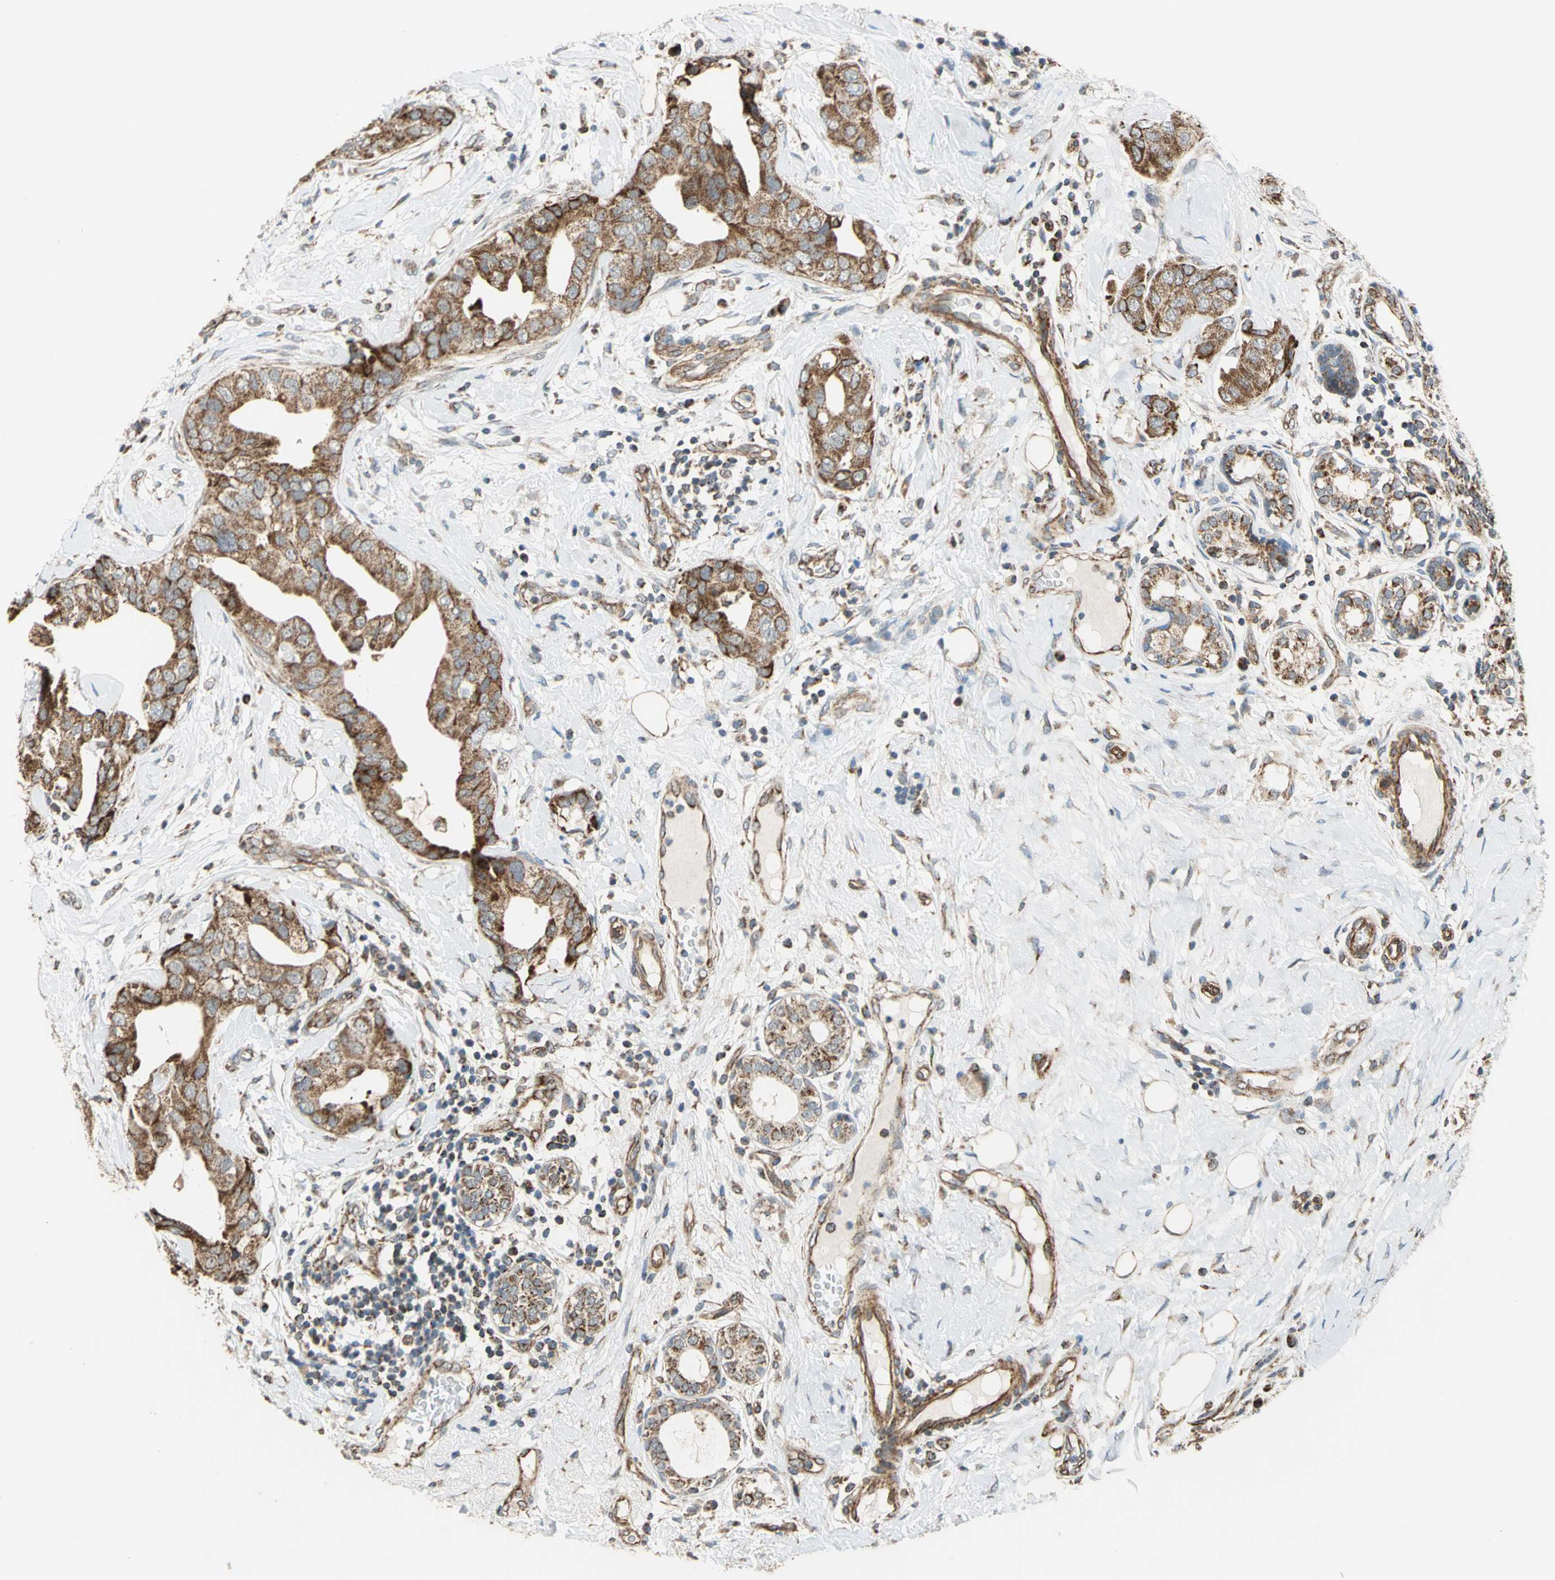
{"staining": {"intensity": "moderate", "quantity": ">75%", "location": "cytoplasmic/membranous"}, "tissue": "breast cancer", "cell_type": "Tumor cells", "image_type": "cancer", "snomed": [{"axis": "morphology", "description": "Duct carcinoma"}, {"axis": "topography", "description": "Breast"}], "caption": "This image exhibits immunohistochemistry (IHC) staining of human intraductal carcinoma (breast), with medium moderate cytoplasmic/membranous expression in approximately >75% of tumor cells.", "gene": "MRPS22", "patient": {"sex": "female", "age": 40}}